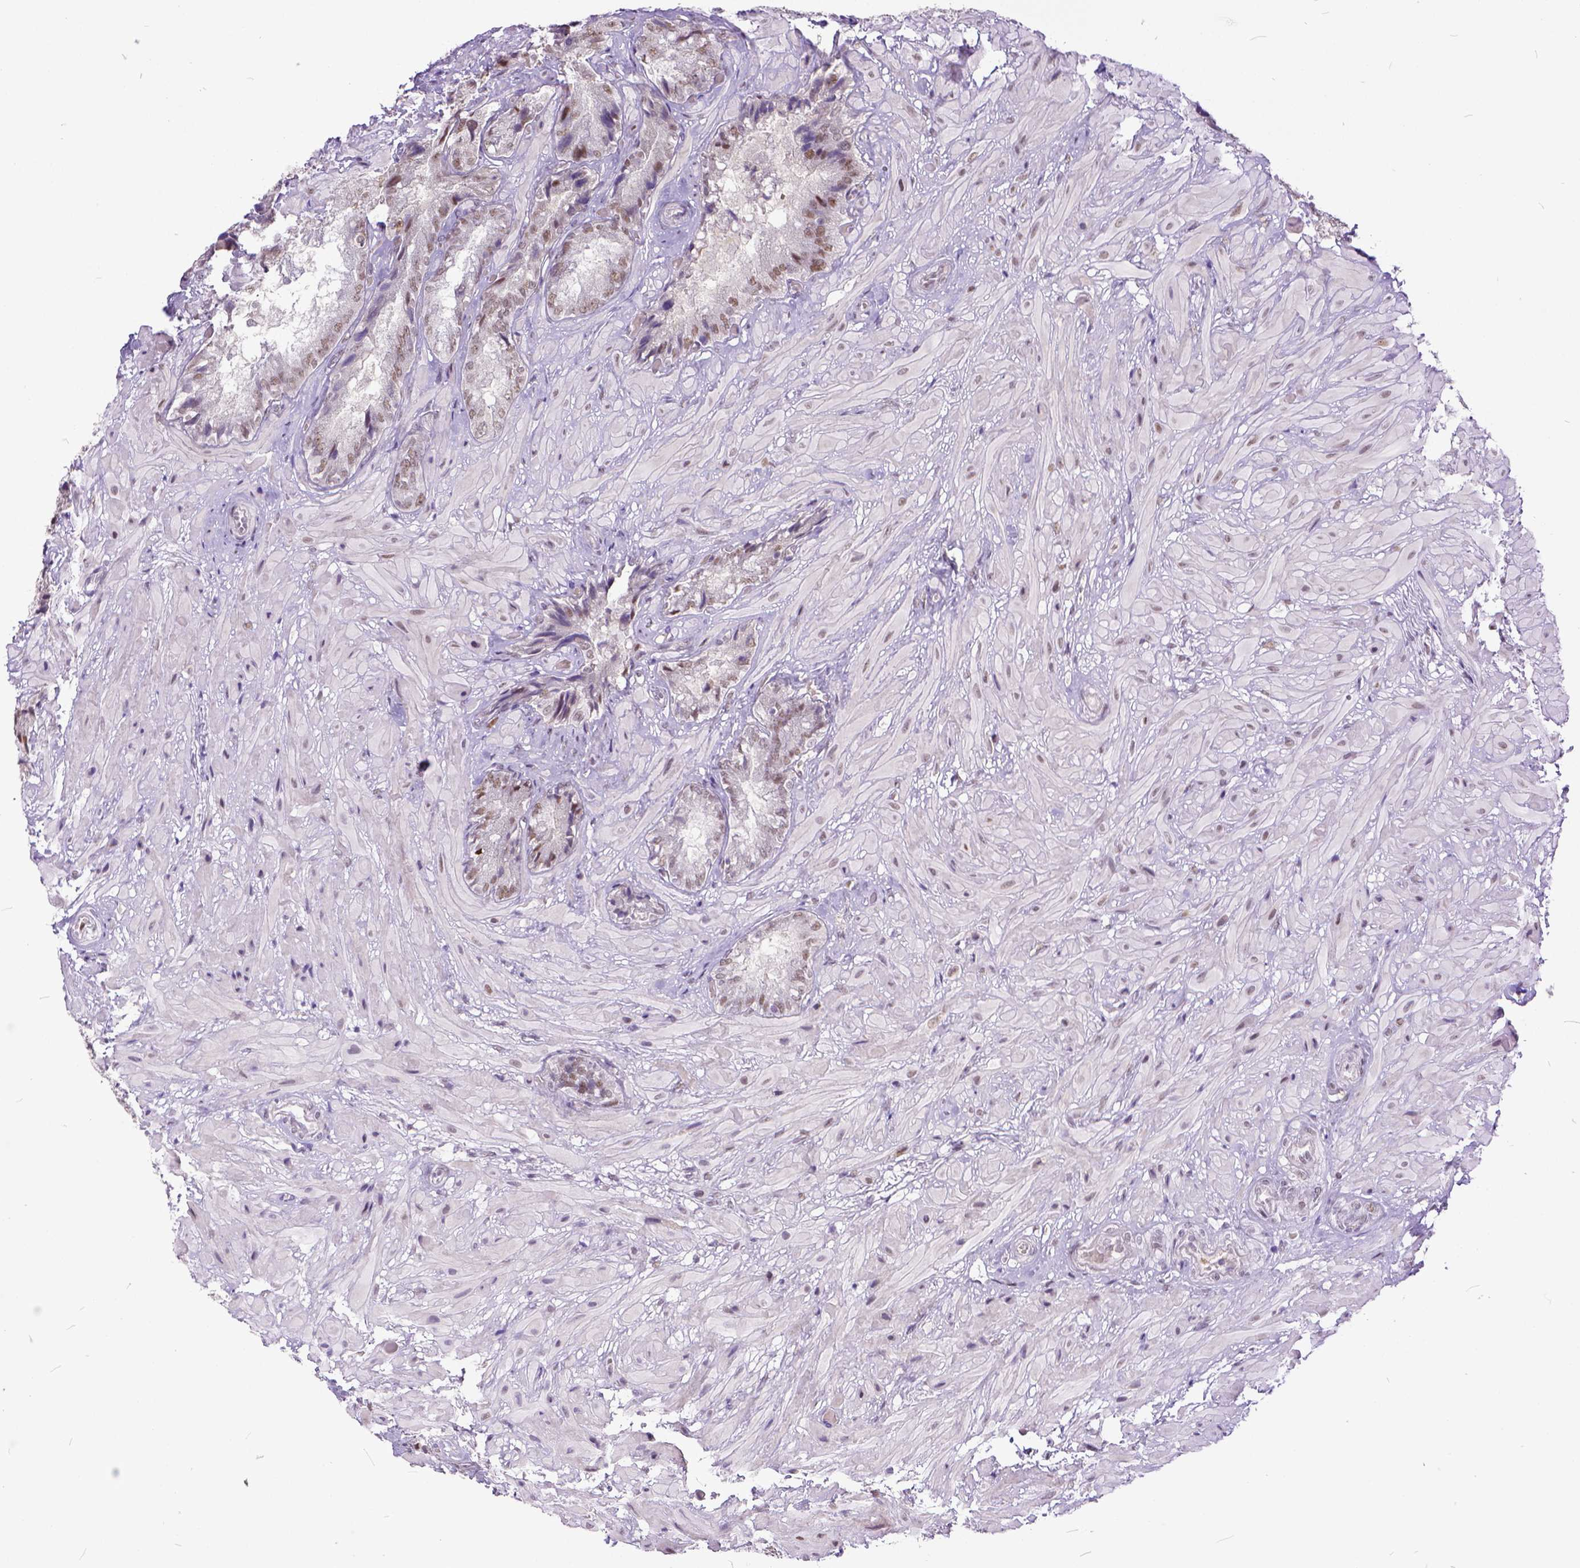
{"staining": {"intensity": "weak", "quantity": "25%-75%", "location": "nuclear"}, "tissue": "seminal vesicle", "cell_type": "Glandular cells", "image_type": "normal", "snomed": [{"axis": "morphology", "description": "Normal tissue, NOS"}, {"axis": "topography", "description": "Seminal veicle"}], "caption": "This histopathology image exhibits immunohistochemistry staining of unremarkable seminal vesicle, with low weak nuclear staining in about 25%-75% of glandular cells.", "gene": "ERCC1", "patient": {"sex": "male", "age": 57}}